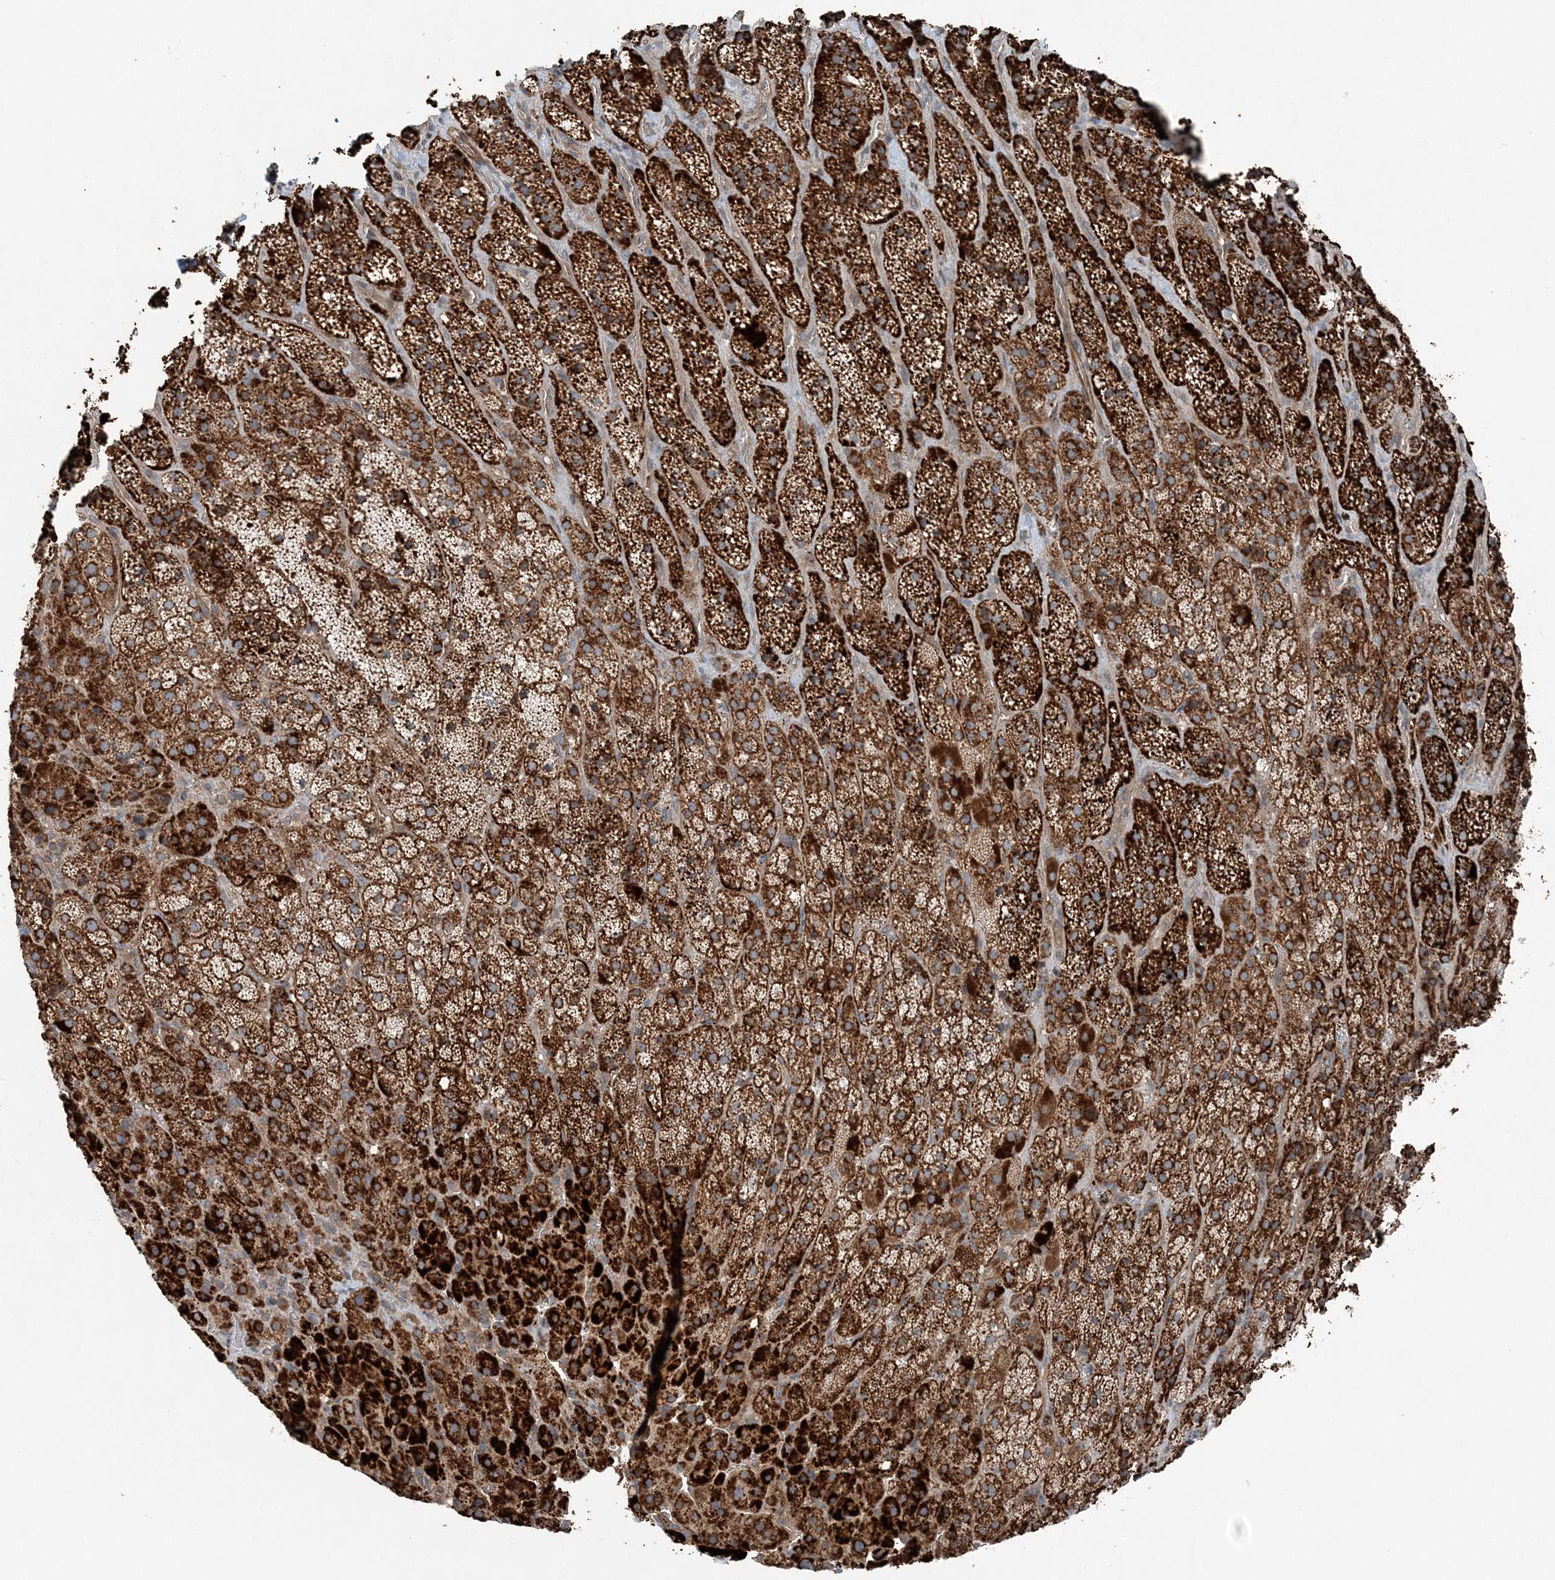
{"staining": {"intensity": "strong", "quantity": ">75%", "location": "cytoplasmic/membranous"}, "tissue": "adrenal gland", "cell_type": "Glandular cells", "image_type": "normal", "snomed": [{"axis": "morphology", "description": "Normal tissue, NOS"}, {"axis": "topography", "description": "Adrenal gland"}], "caption": "This histopathology image demonstrates unremarkable adrenal gland stained with immunohistochemistry (IHC) to label a protein in brown. The cytoplasmic/membranous of glandular cells show strong positivity for the protein. Nuclei are counter-stained blue.", "gene": "KY", "patient": {"sex": "female", "age": 57}}